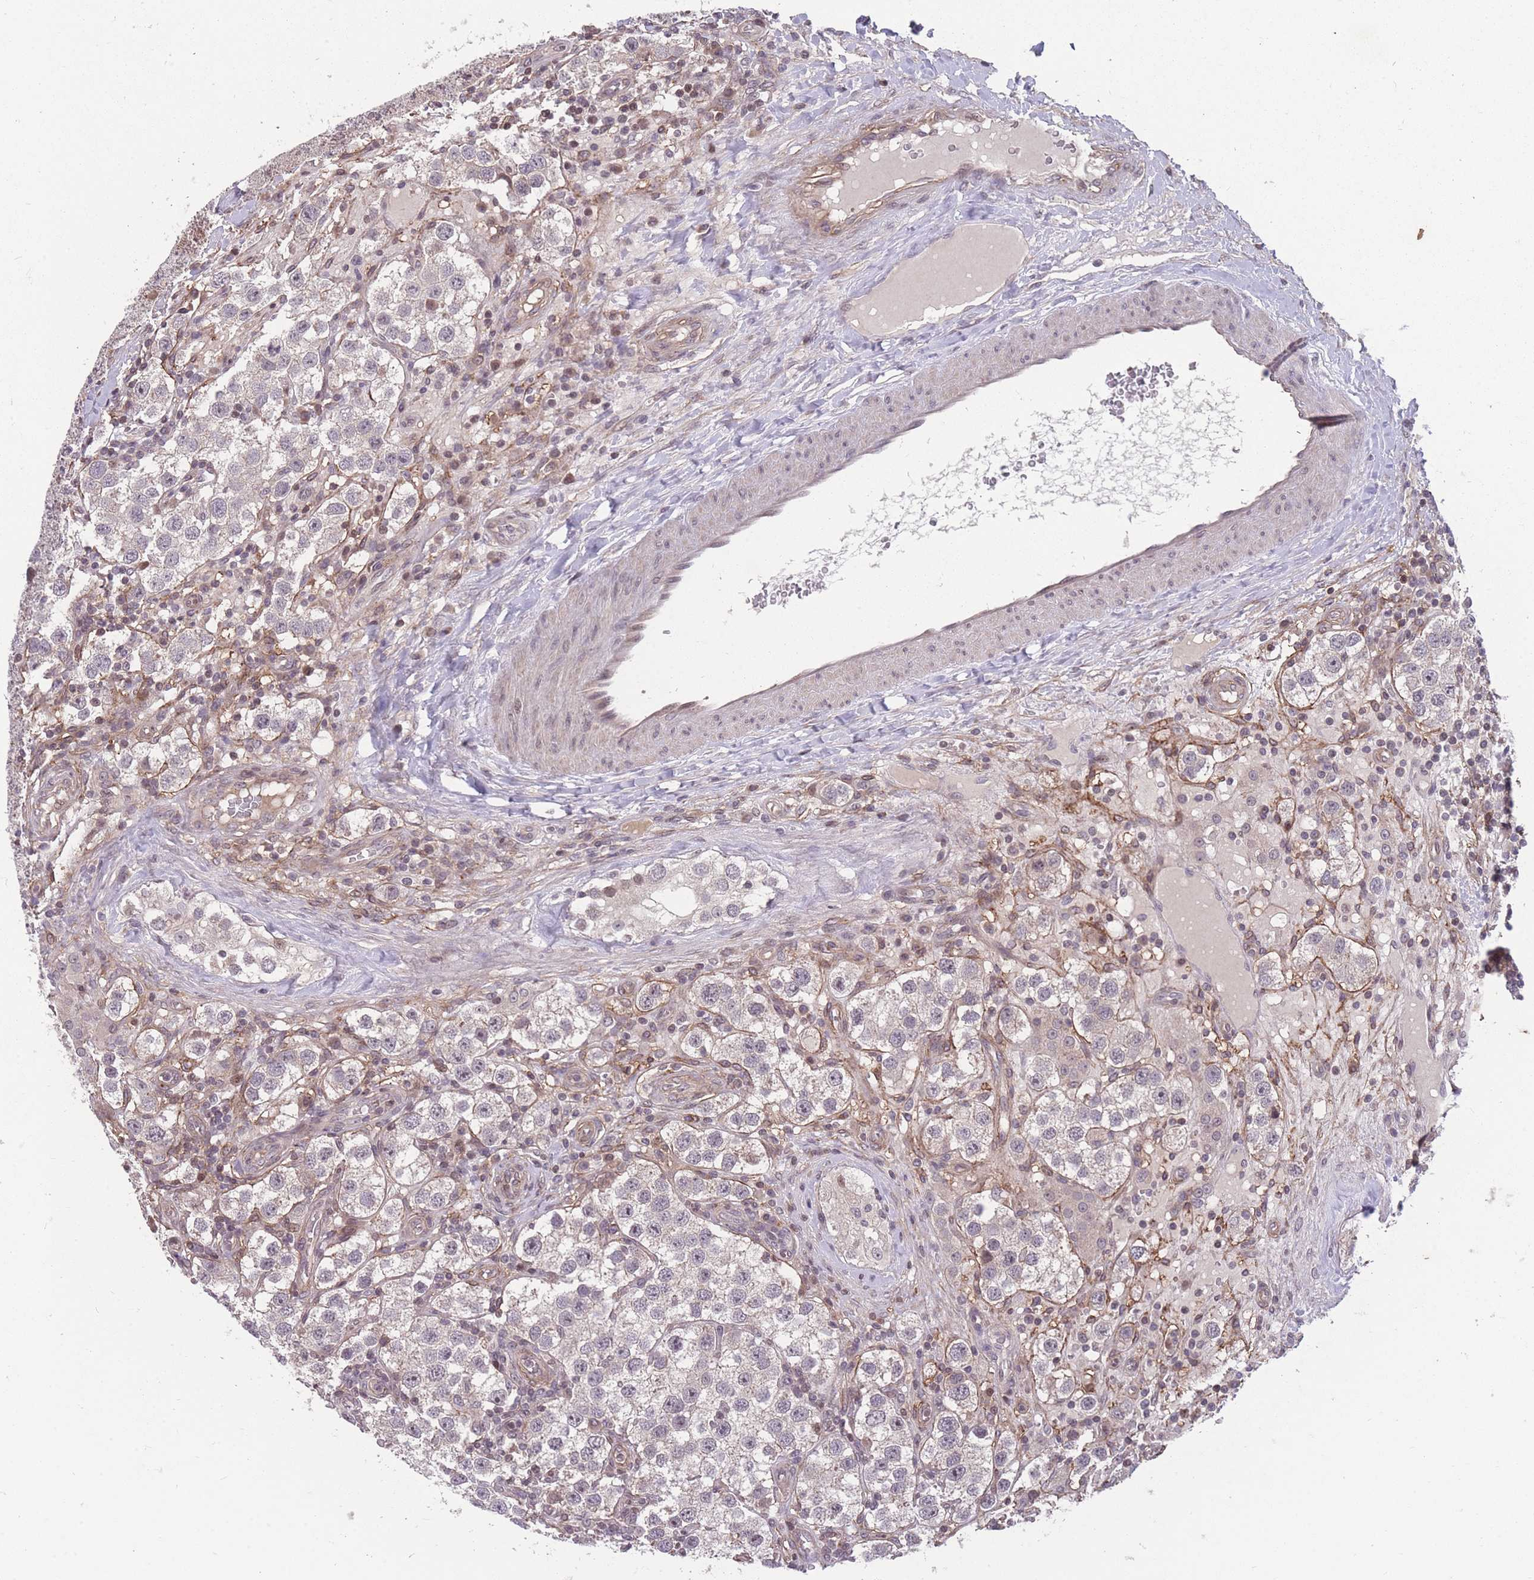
{"staining": {"intensity": "negative", "quantity": "none", "location": "none"}, "tissue": "testis cancer", "cell_type": "Tumor cells", "image_type": "cancer", "snomed": [{"axis": "morphology", "description": "Seminoma, NOS"}, {"axis": "topography", "description": "Testis"}], "caption": "There is no significant expression in tumor cells of testis cancer.", "gene": "GGT5", "patient": {"sex": "male", "age": 37}}